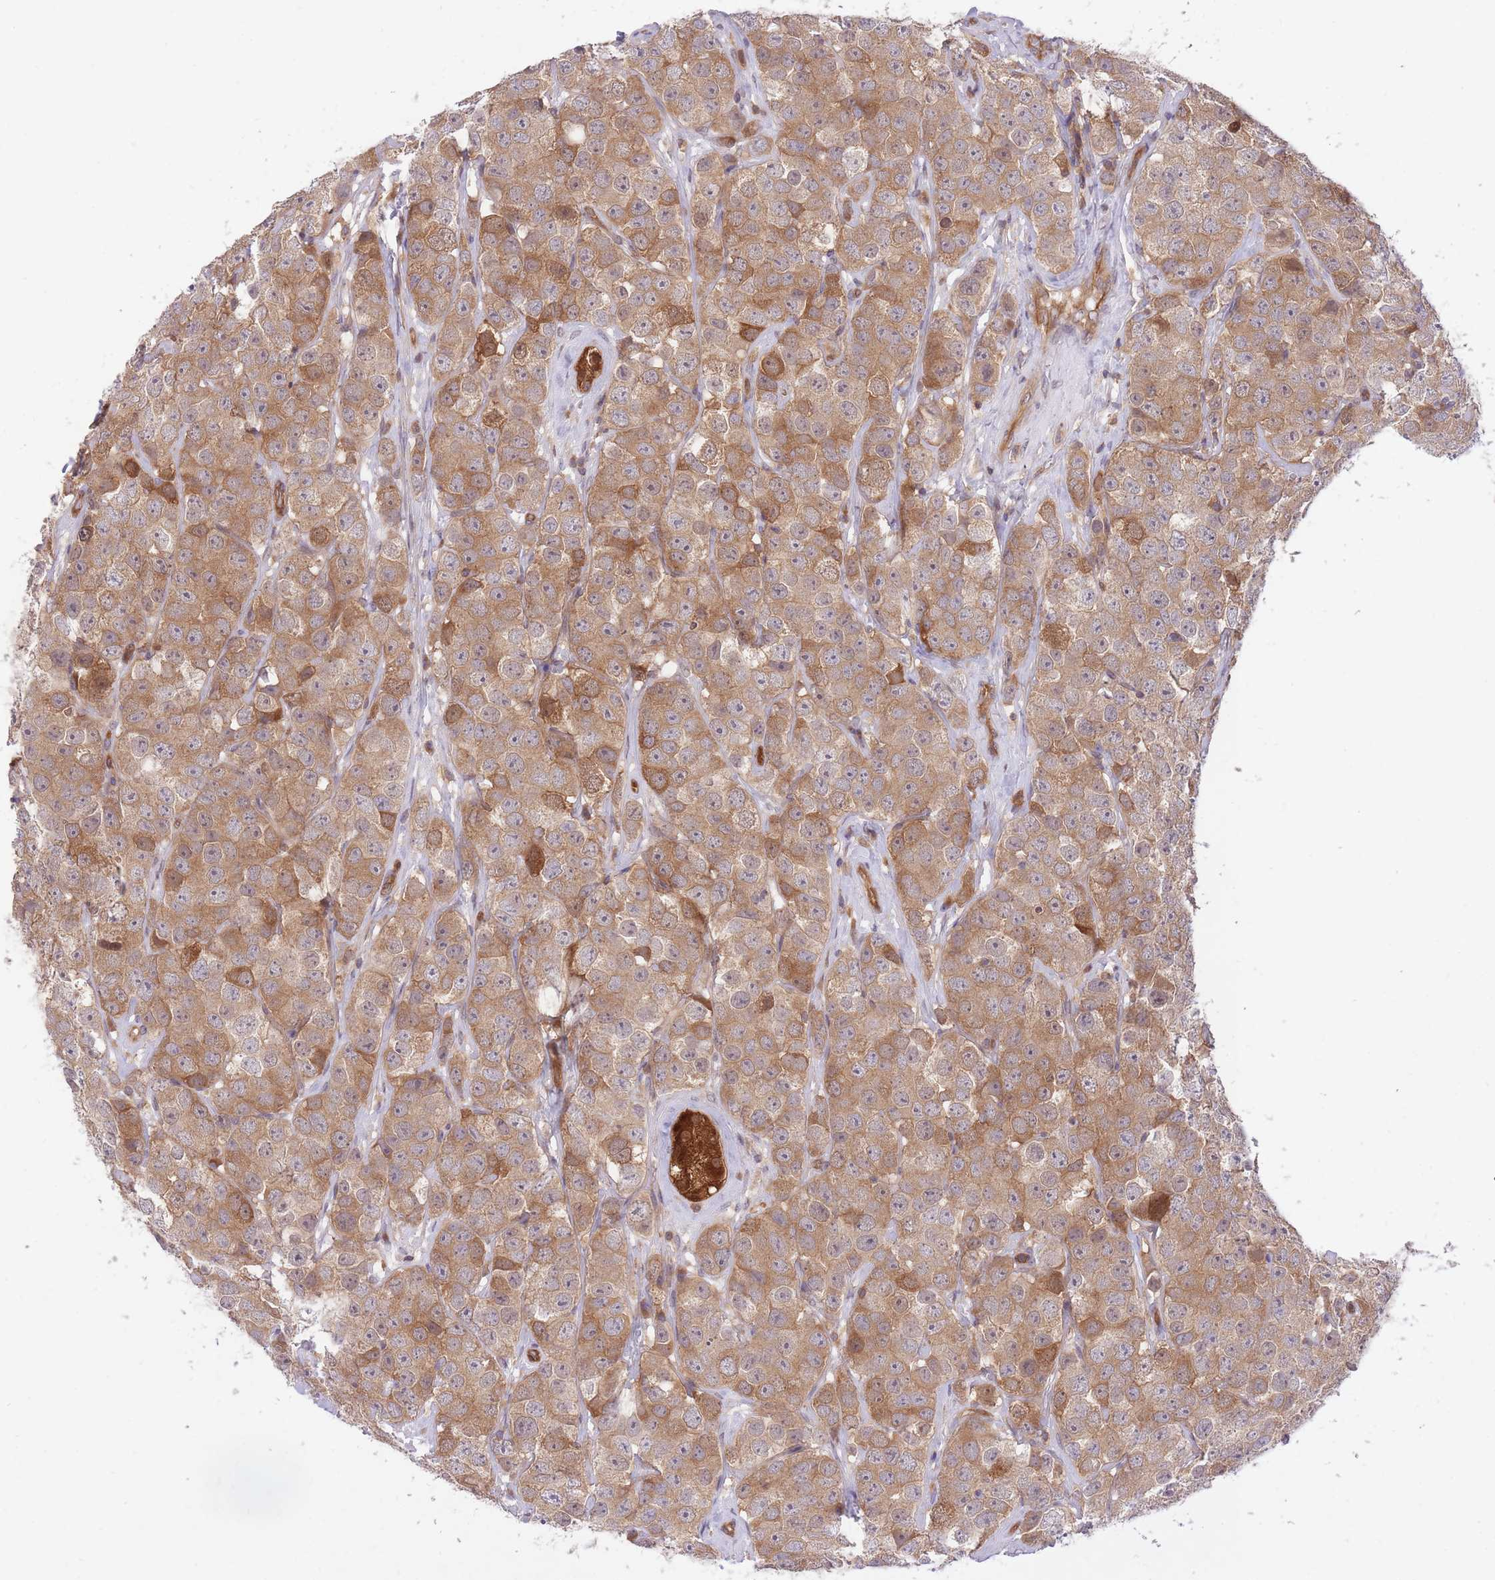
{"staining": {"intensity": "moderate", "quantity": ">75%", "location": "cytoplasmic/membranous"}, "tissue": "testis cancer", "cell_type": "Tumor cells", "image_type": "cancer", "snomed": [{"axis": "morphology", "description": "Seminoma, NOS"}, {"axis": "topography", "description": "Testis"}], "caption": "Human seminoma (testis) stained with a protein marker shows moderate staining in tumor cells.", "gene": "PREP", "patient": {"sex": "male", "age": 28}}